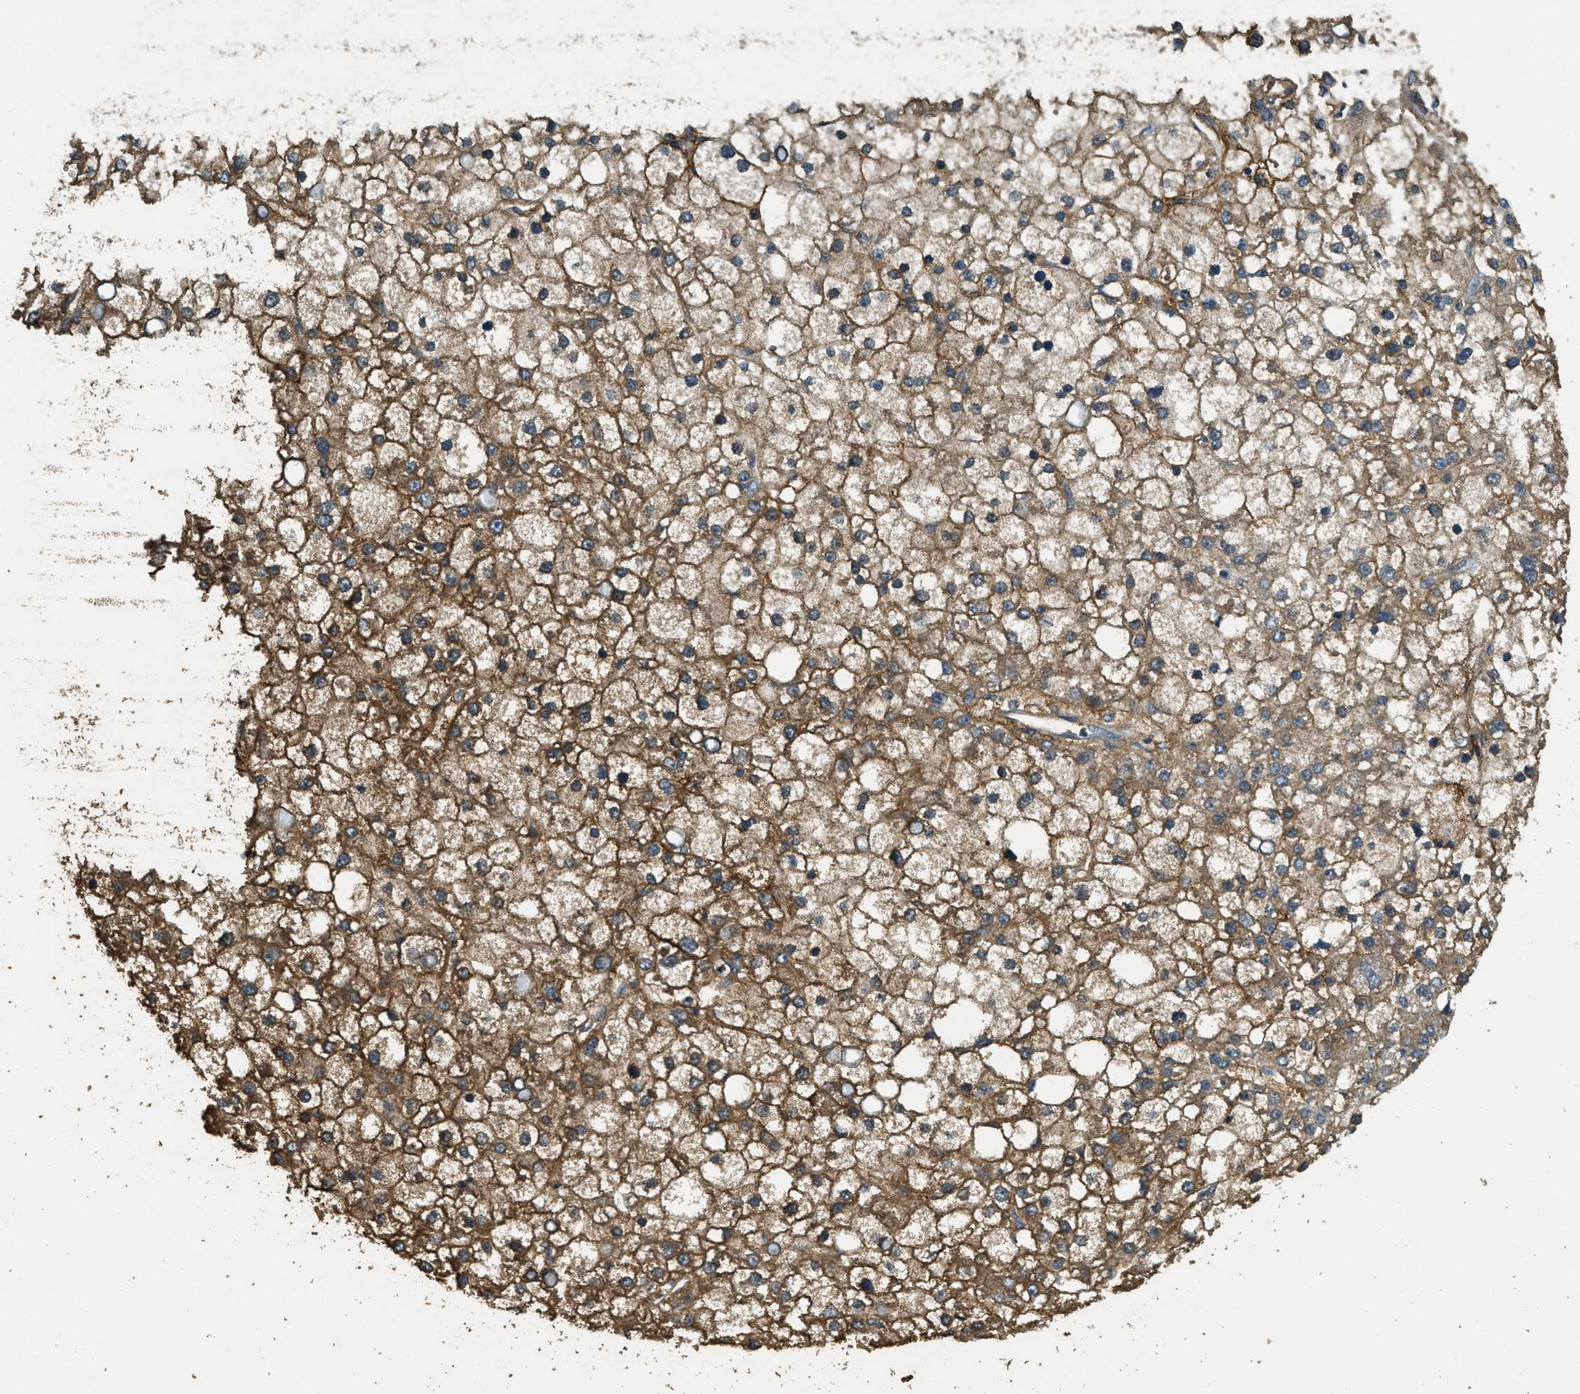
{"staining": {"intensity": "moderate", "quantity": ">75%", "location": "cytoplasmic/membranous"}, "tissue": "liver cancer", "cell_type": "Tumor cells", "image_type": "cancer", "snomed": [{"axis": "morphology", "description": "Carcinoma, Hepatocellular, NOS"}, {"axis": "topography", "description": "Liver"}], "caption": "DAB (3,3'-diaminobenzidine) immunohistochemical staining of human liver hepatocellular carcinoma demonstrates moderate cytoplasmic/membranous protein staining in approximately >75% of tumor cells.", "gene": "CD276", "patient": {"sex": "male", "age": 67}}